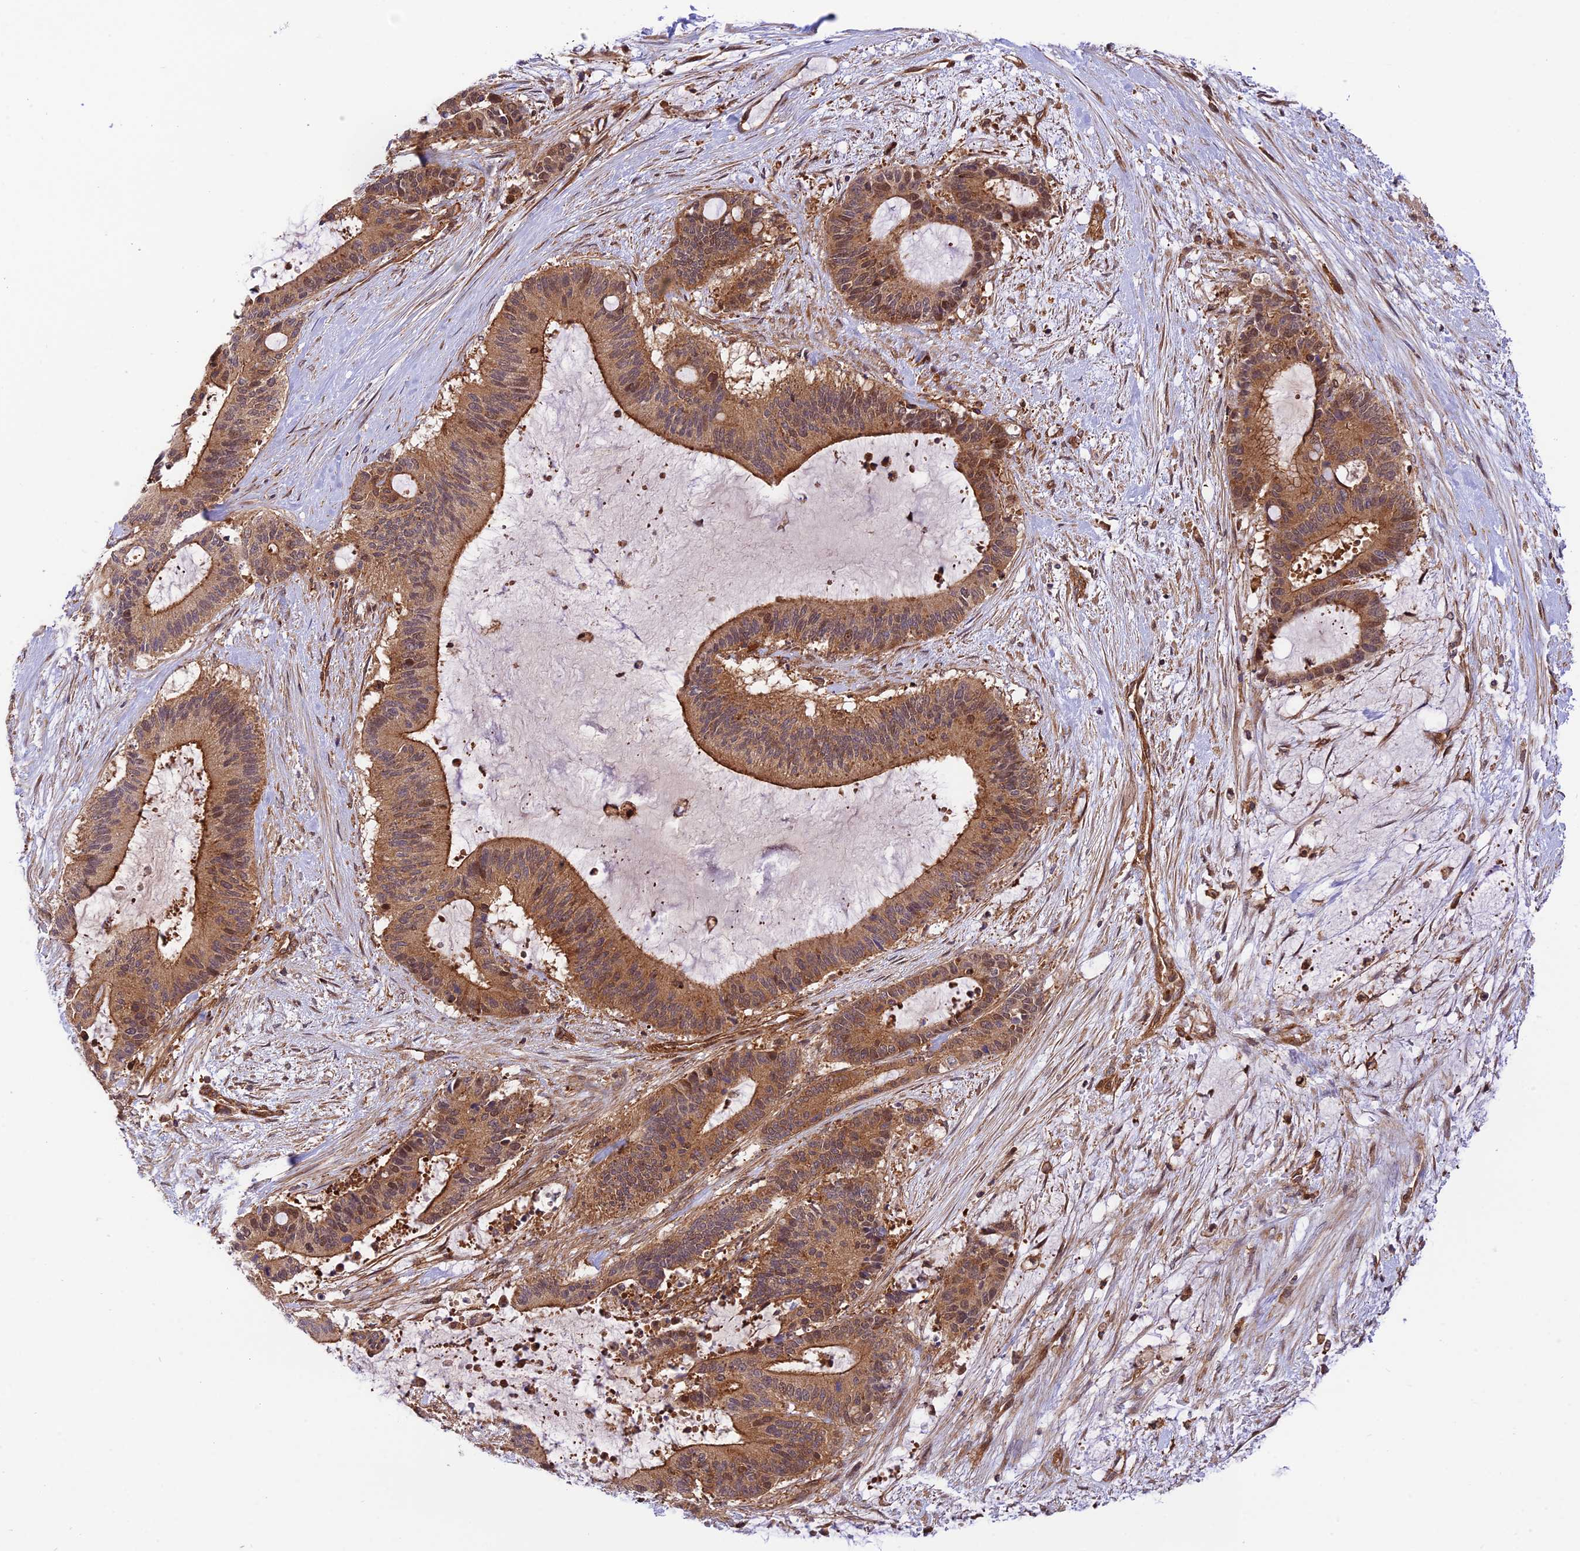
{"staining": {"intensity": "moderate", "quantity": ">75%", "location": "cytoplasmic/membranous"}, "tissue": "liver cancer", "cell_type": "Tumor cells", "image_type": "cancer", "snomed": [{"axis": "morphology", "description": "Normal tissue, NOS"}, {"axis": "morphology", "description": "Cholangiocarcinoma"}, {"axis": "topography", "description": "Liver"}, {"axis": "topography", "description": "Peripheral nerve tissue"}], "caption": "Moderate cytoplasmic/membranous positivity is seen in approximately >75% of tumor cells in cholangiocarcinoma (liver).", "gene": "EVI5L", "patient": {"sex": "female", "age": 73}}